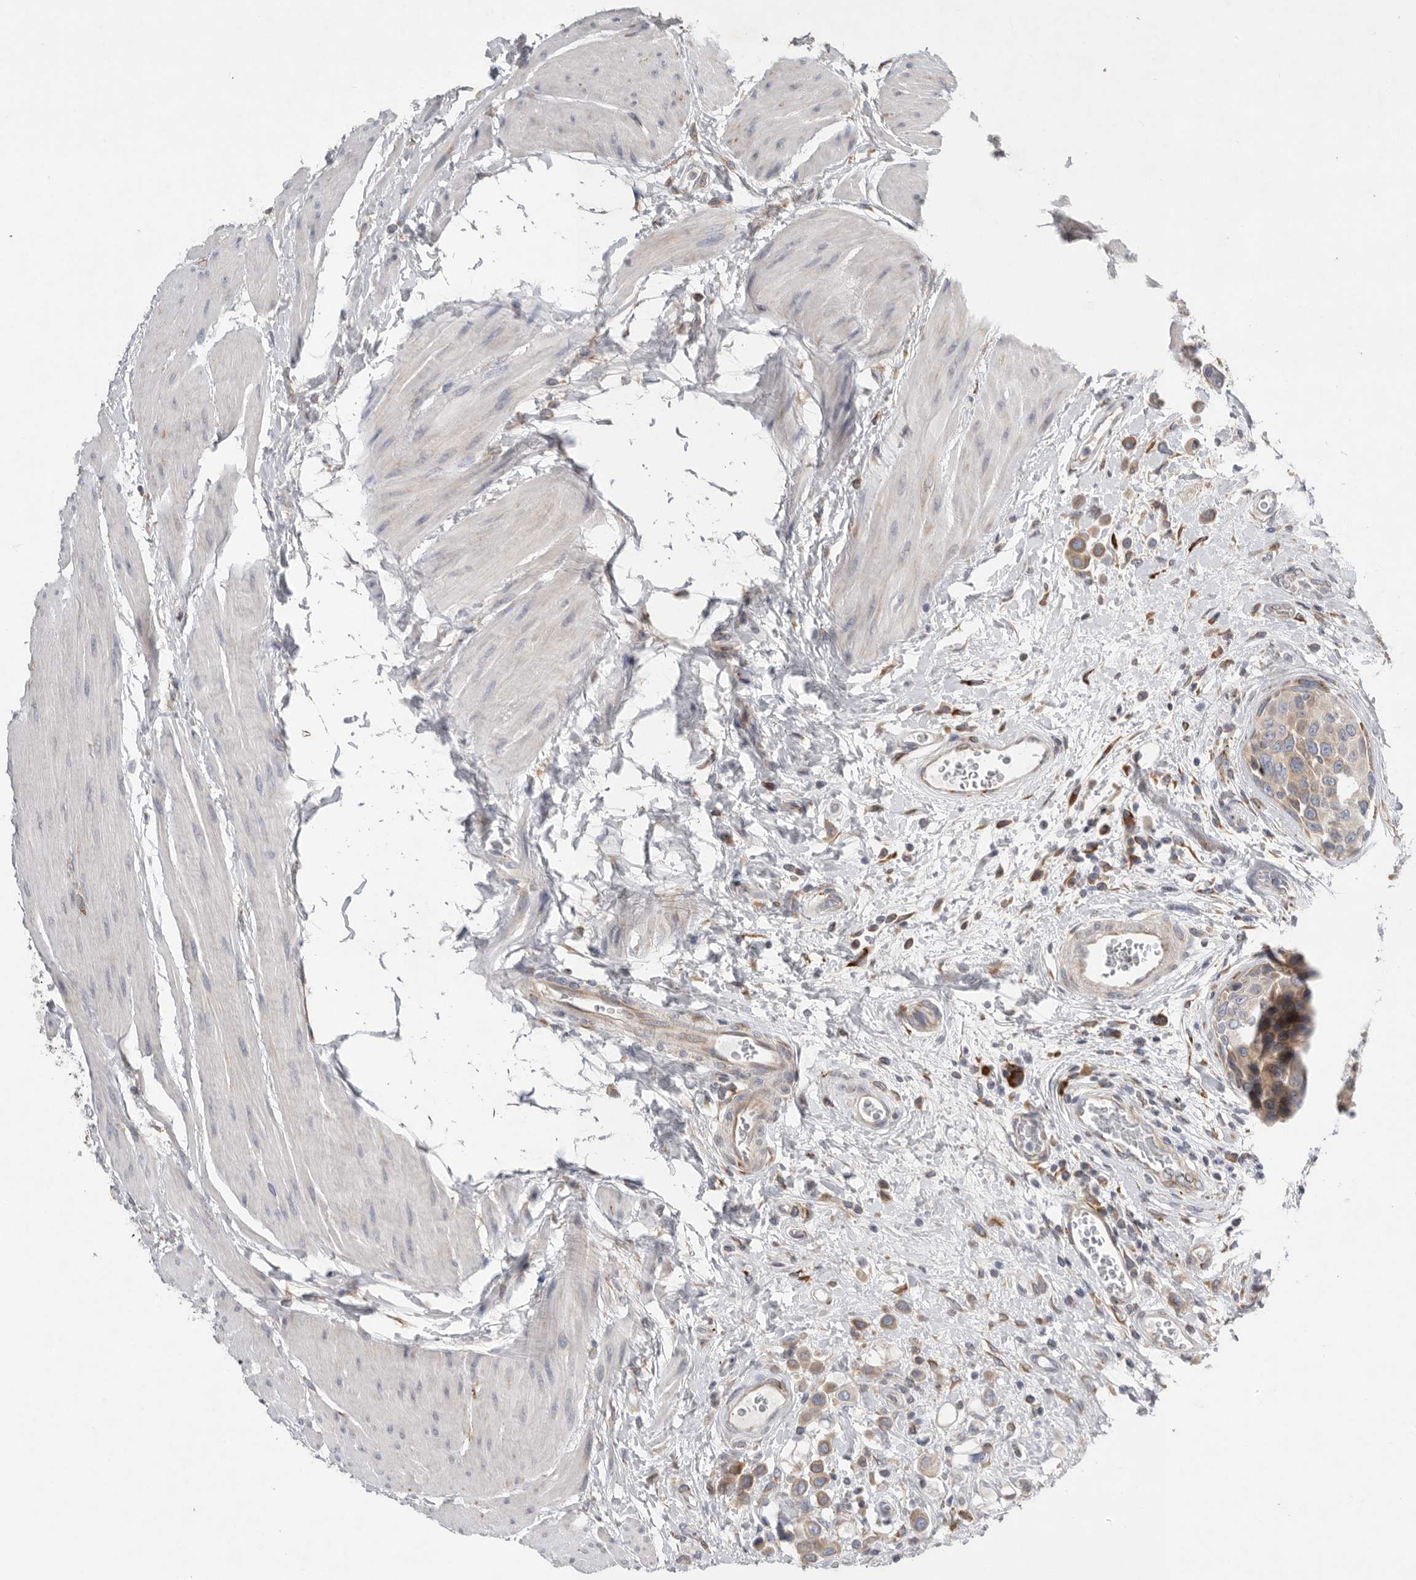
{"staining": {"intensity": "weak", "quantity": ">75%", "location": "cytoplasmic/membranous"}, "tissue": "urothelial cancer", "cell_type": "Tumor cells", "image_type": "cancer", "snomed": [{"axis": "morphology", "description": "Urothelial carcinoma, High grade"}, {"axis": "topography", "description": "Urinary bladder"}], "caption": "The image shows immunohistochemical staining of urothelial carcinoma (high-grade). There is weak cytoplasmic/membranous positivity is seen in approximately >75% of tumor cells. (DAB (3,3'-diaminobenzidine) = brown stain, brightfield microscopy at high magnification).", "gene": "GANAB", "patient": {"sex": "male", "age": 50}}